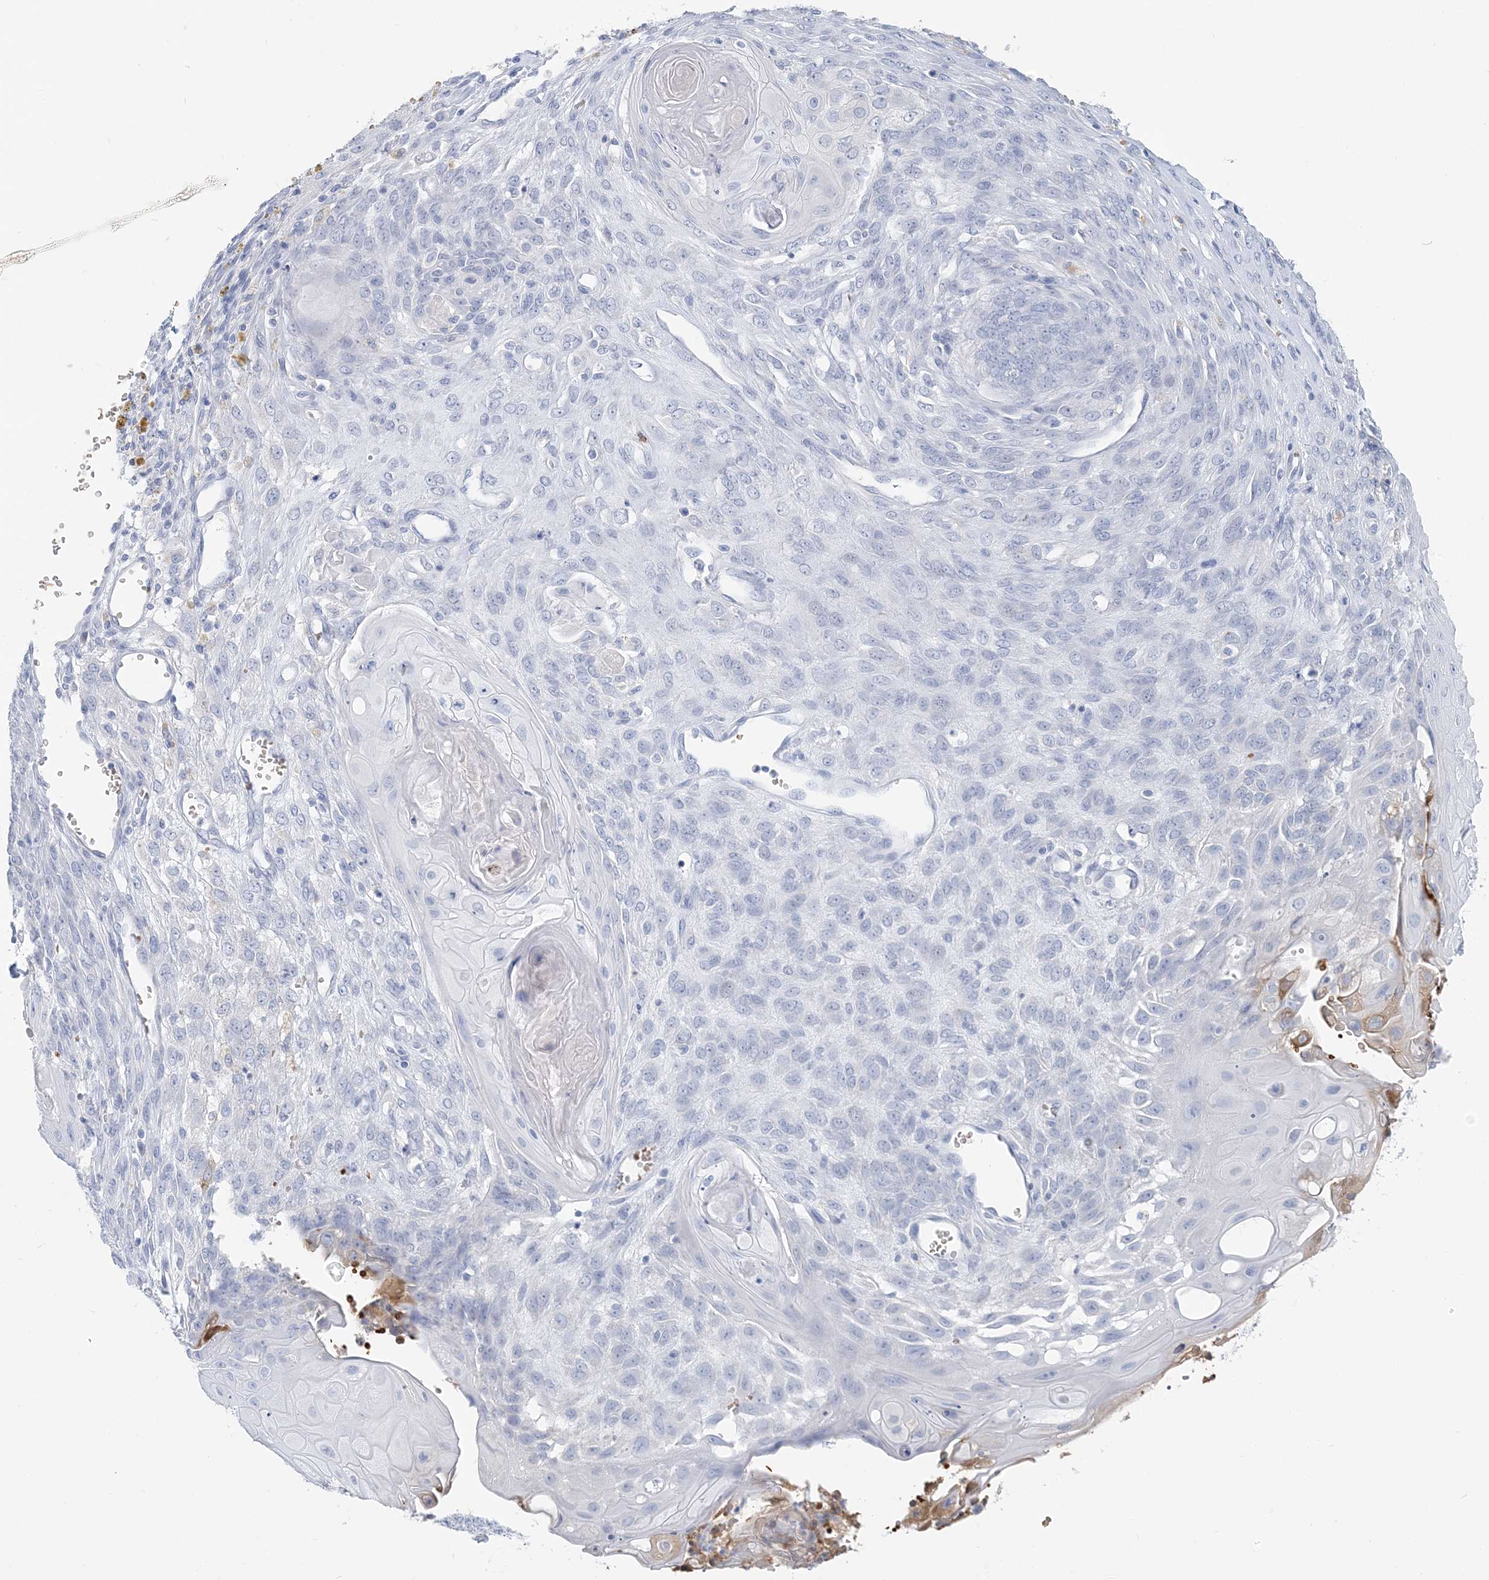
{"staining": {"intensity": "negative", "quantity": "none", "location": "none"}, "tissue": "endometrial cancer", "cell_type": "Tumor cells", "image_type": "cancer", "snomed": [{"axis": "morphology", "description": "Adenocarcinoma, NOS"}, {"axis": "topography", "description": "Endometrium"}], "caption": "This is an IHC micrograph of human adenocarcinoma (endometrial). There is no positivity in tumor cells.", "gene": "HBA2", "patient": {"sex": "female", "age": 32}}